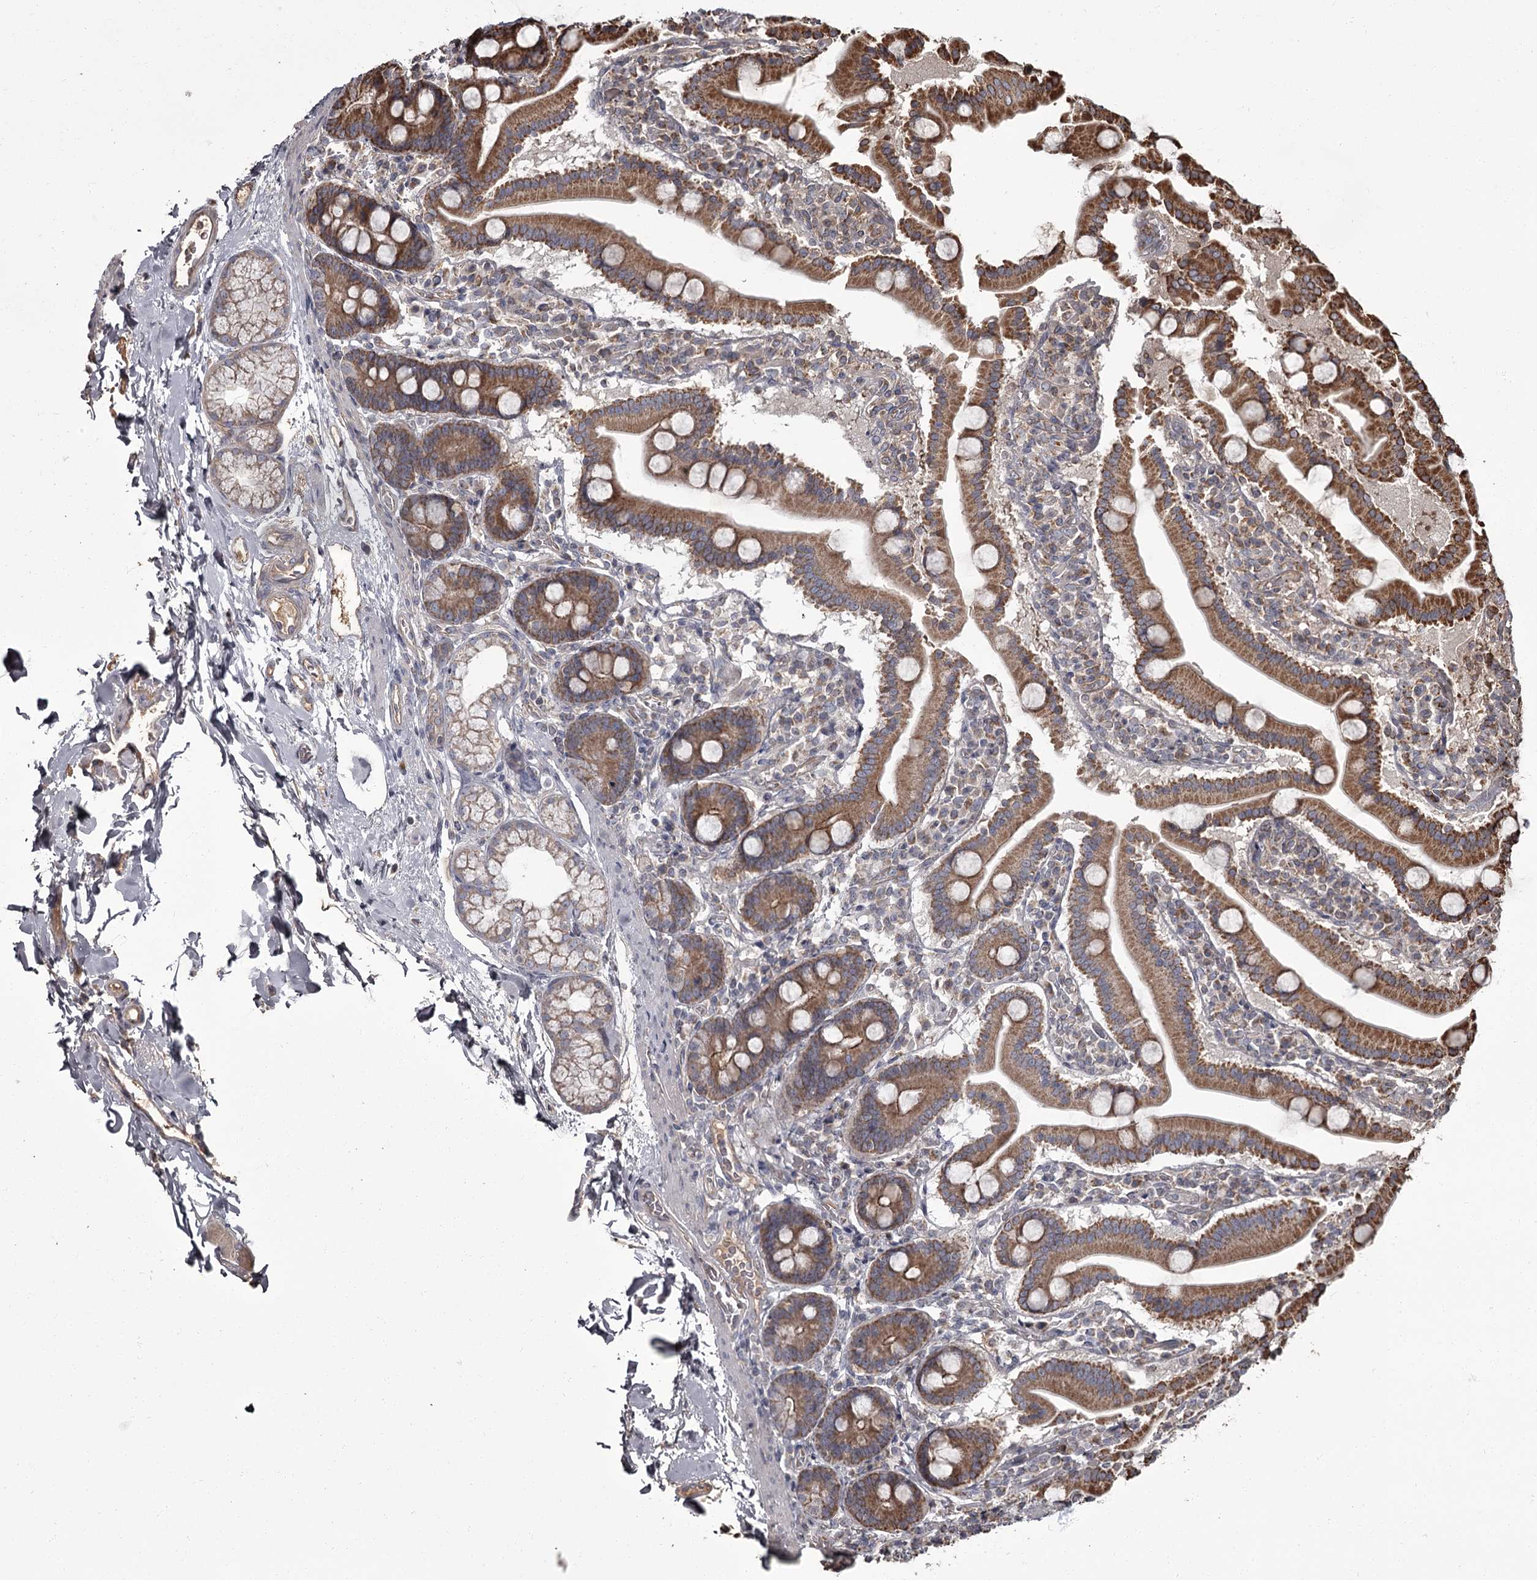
{"staining": {"intensity": "strong", "quantity": ">75%", "location": "cytoplasmic/membranous"}, "tissue": "duodenum", "cell_type": "Glandular cells", "image_type": "normal", "snomed": [{"axis": "morphology", "description": "Normal tissue, NOS"}, {"axis": "topography", "description": "Duodenum"}], "caption": "About >75% of glandular cells in unremarkable duodenum demonstrate strong cytoplasmic/membranous protein staining as visualized by brown immunohistochemical staining.", "gene": "THAP9", "patient": {"sex": "male", "age": 55}}